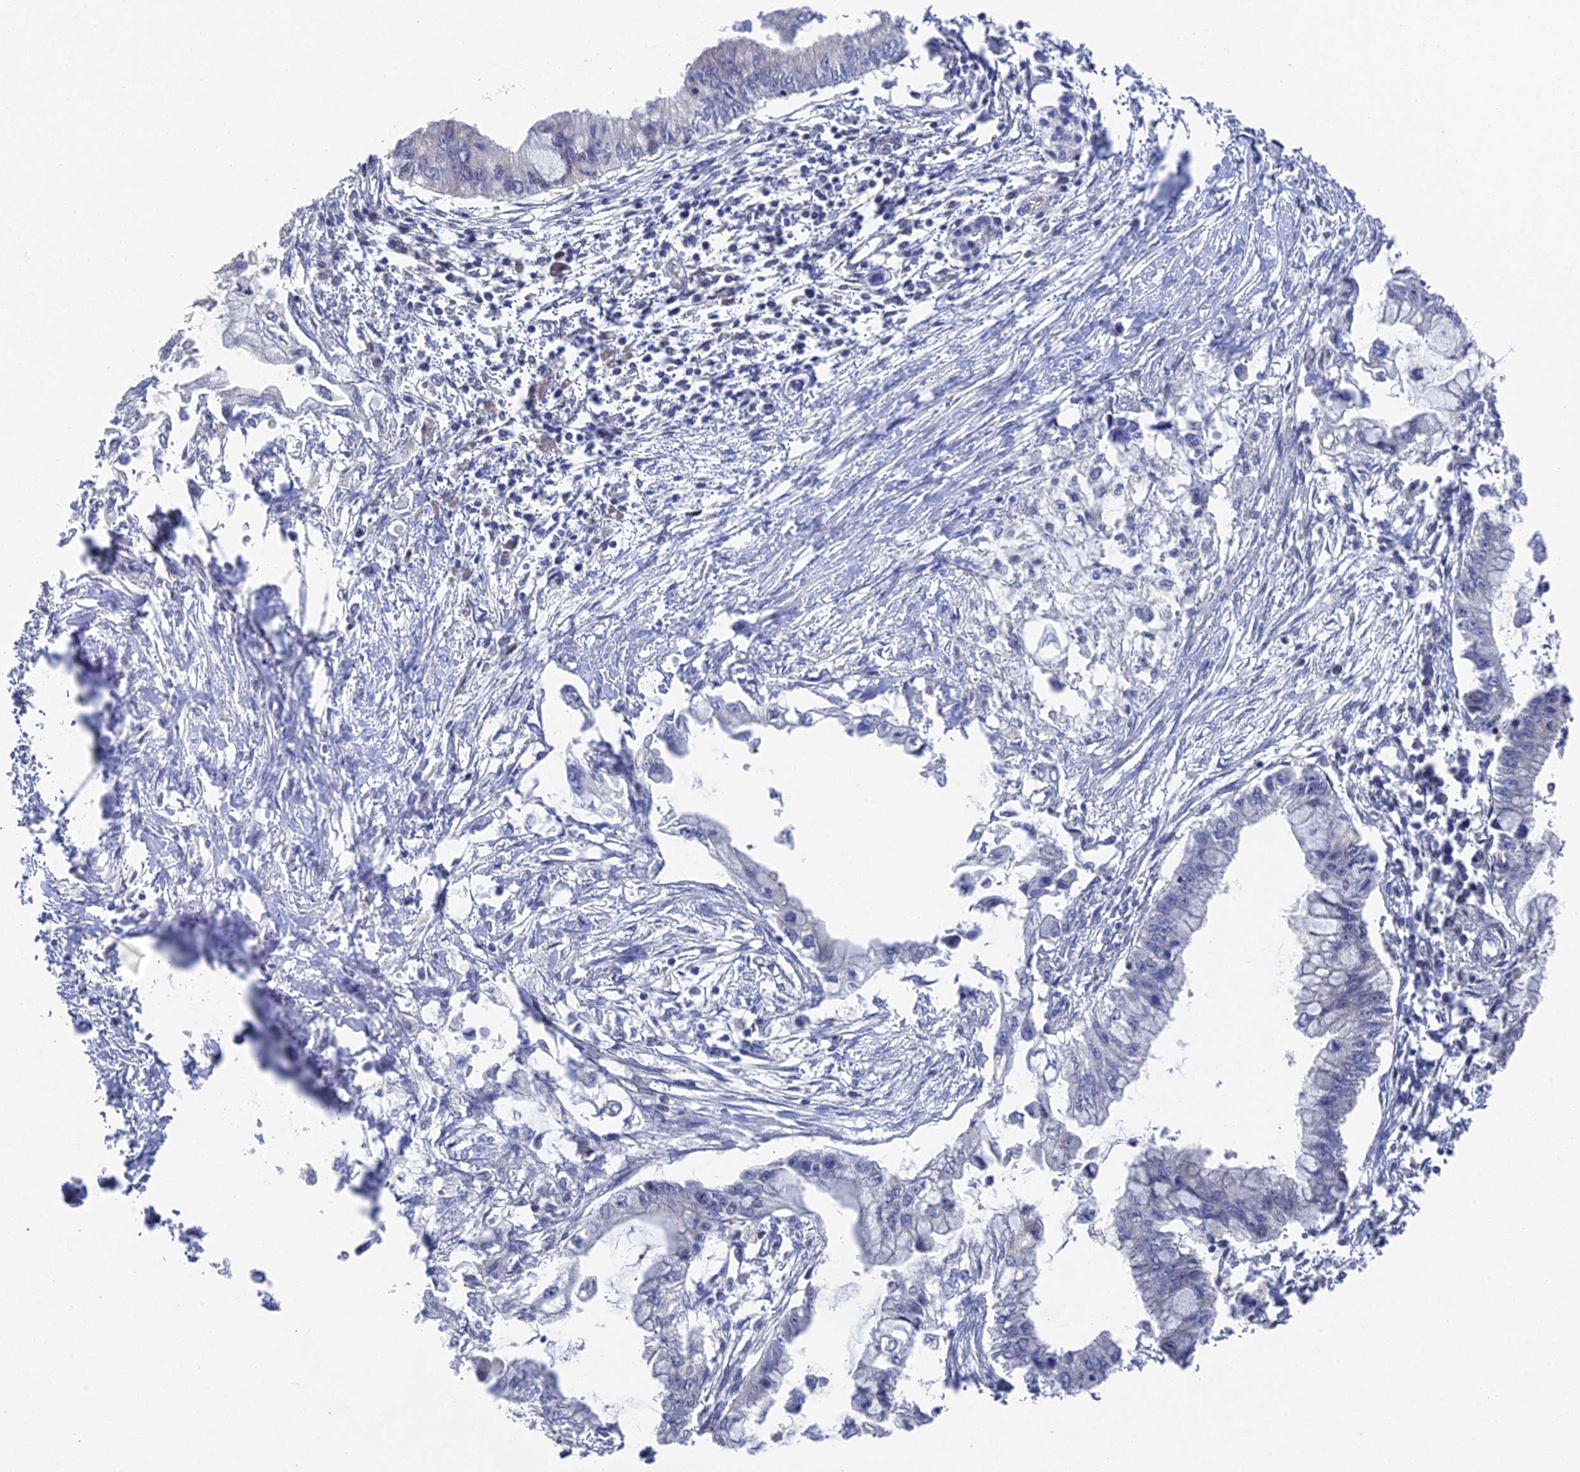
{"staining": {"intensity": "negative", "quantity": "none", "location": "none"}, "tissue": "pancreatic cancer", "cell_type": "Tumor cells", "image_type": "cancer", "snomed": [{"axis": "morphology", "description": "Adenocarcinoma, NOS"}, {"axis": "topography", "description": "Pancreas"}], "caption": "This is a micrograph of immunohistochemistry staining of adenocarcinoma (pancreatic), which shows no staining in tumor cells.", "gene": "UNC5D", "patient": {"sex": "male", "age": 48}}